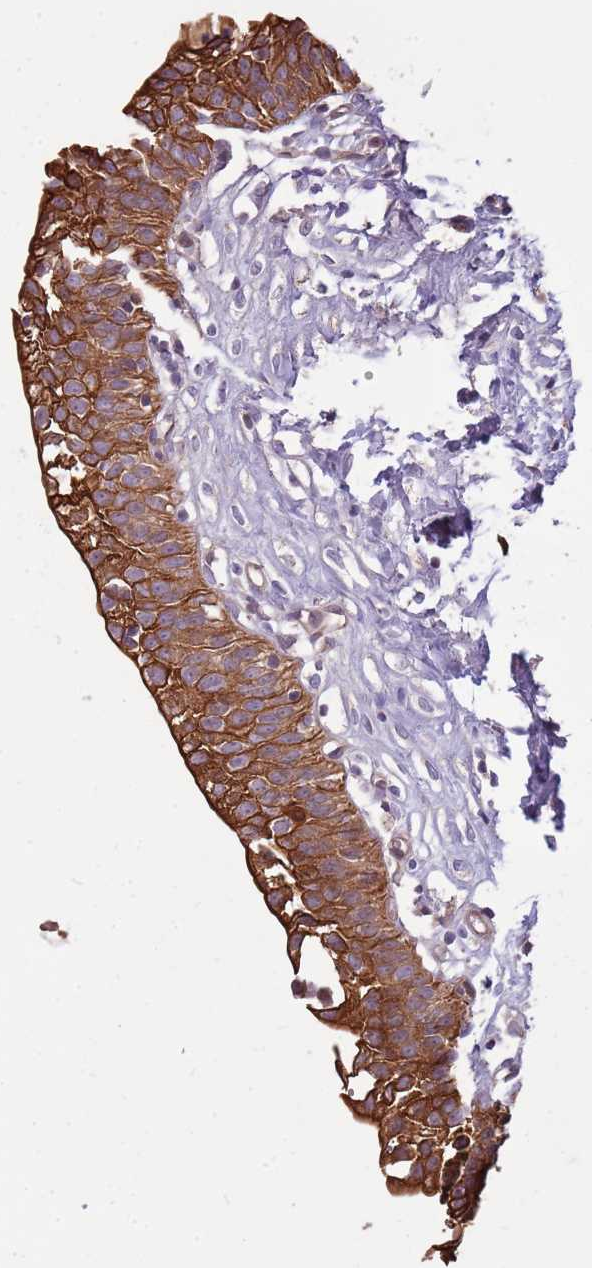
{"staining": {"intensity": "strong", "quantity": ">75%", "location": "cytoplasmic/membranous"}, "tissue": "urinary bladder", "cell_type": "Urothelial cells", "image_type": "normal", "snomed": [{"axis": "morphology", "description": "Normal tissue, NOS"}, {"axis": "topography", "description": "Urinary bladder"}], "caption": "The micrograph shows a brown stain indicating the presence of a protein in the cytoplasmic/membranous of urothelial cells in urinary bladder. (DAB (3,3'-diaminobenzidine) = brown stain, brightfield microscopy at high magnification).", "gene": "WASHC4", "patient": {"sex": "male", "age": 51}}